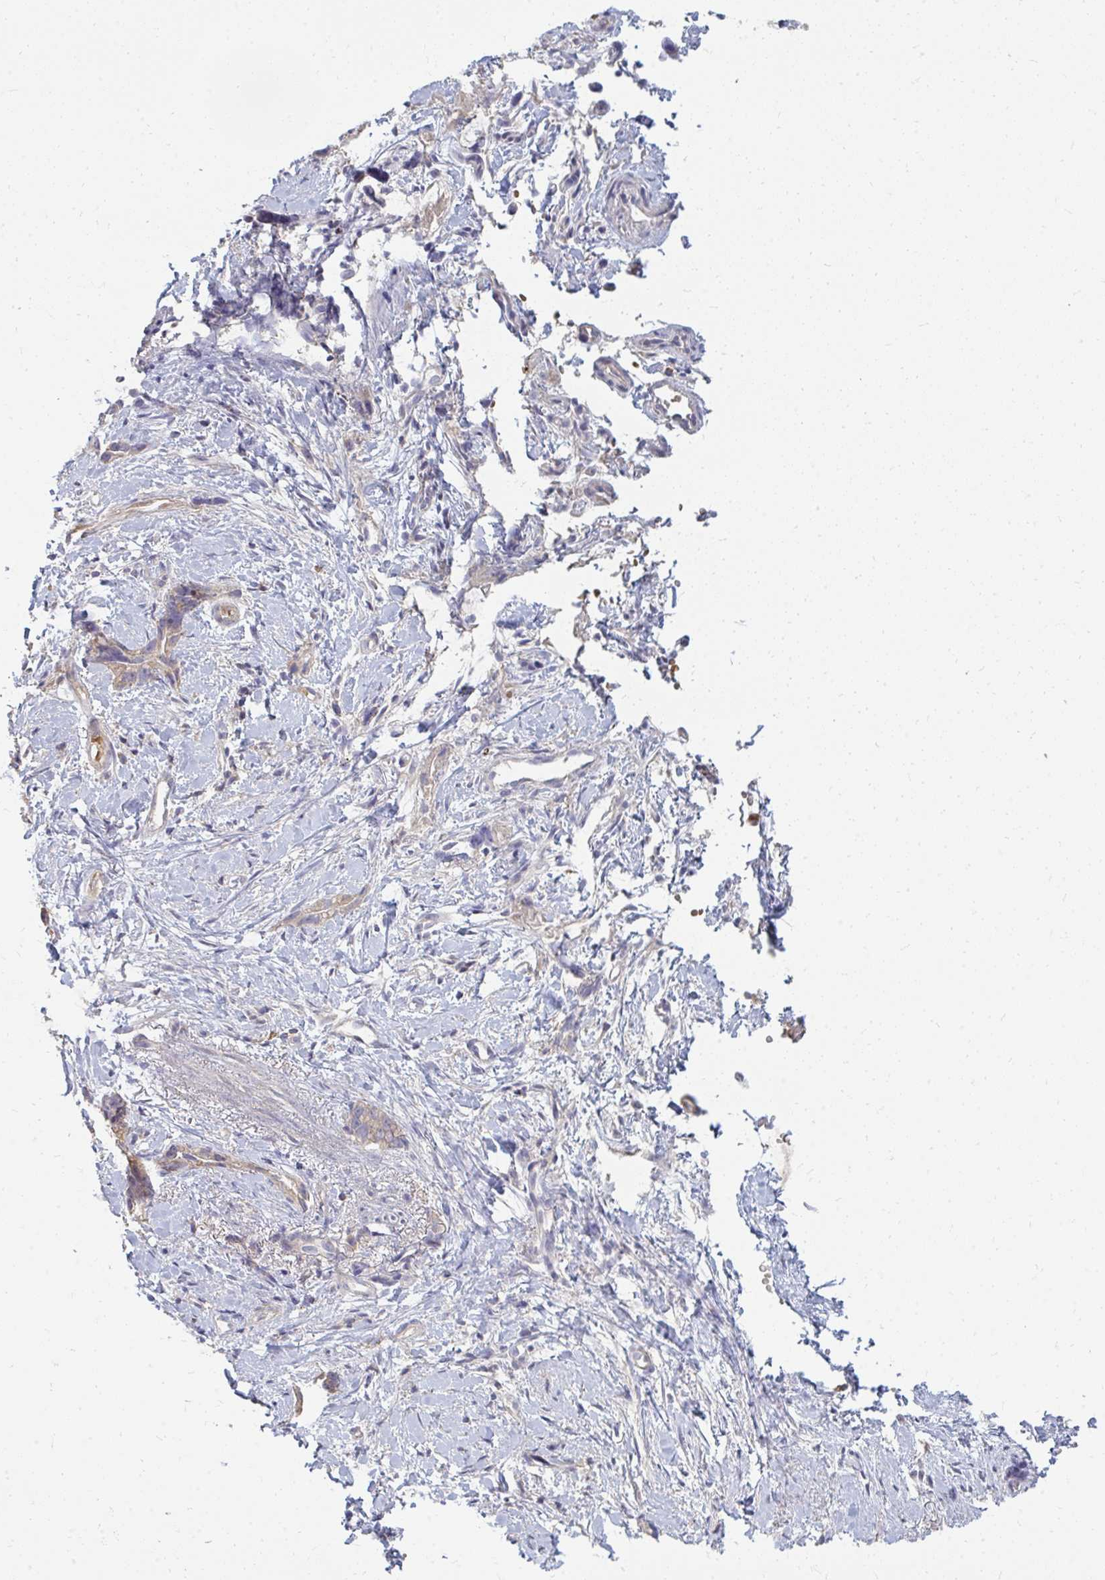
{"staining": {"intensity": "moderate", "quantity": ">75%", "location": "cytoplasmic/membranous"}, "tissue": "stomach cancer", "cell_type": "Tumor cells", "image_type": "cancer", "snomed": [{"axis": "morphology", "description": "Adenocarcinoma, NOS"}, {"axis": "topography", "description": "Stomach"}], "caption": "Approximately >75% of tumor cells in human stomach cancer (adenocarcinoma) display moderate cytoplasmic/membranous protein staining as visualized by brown immunohistochemical staining.", "gene": "ZNF285", "patient": {"sex": "male", "age": 55}}